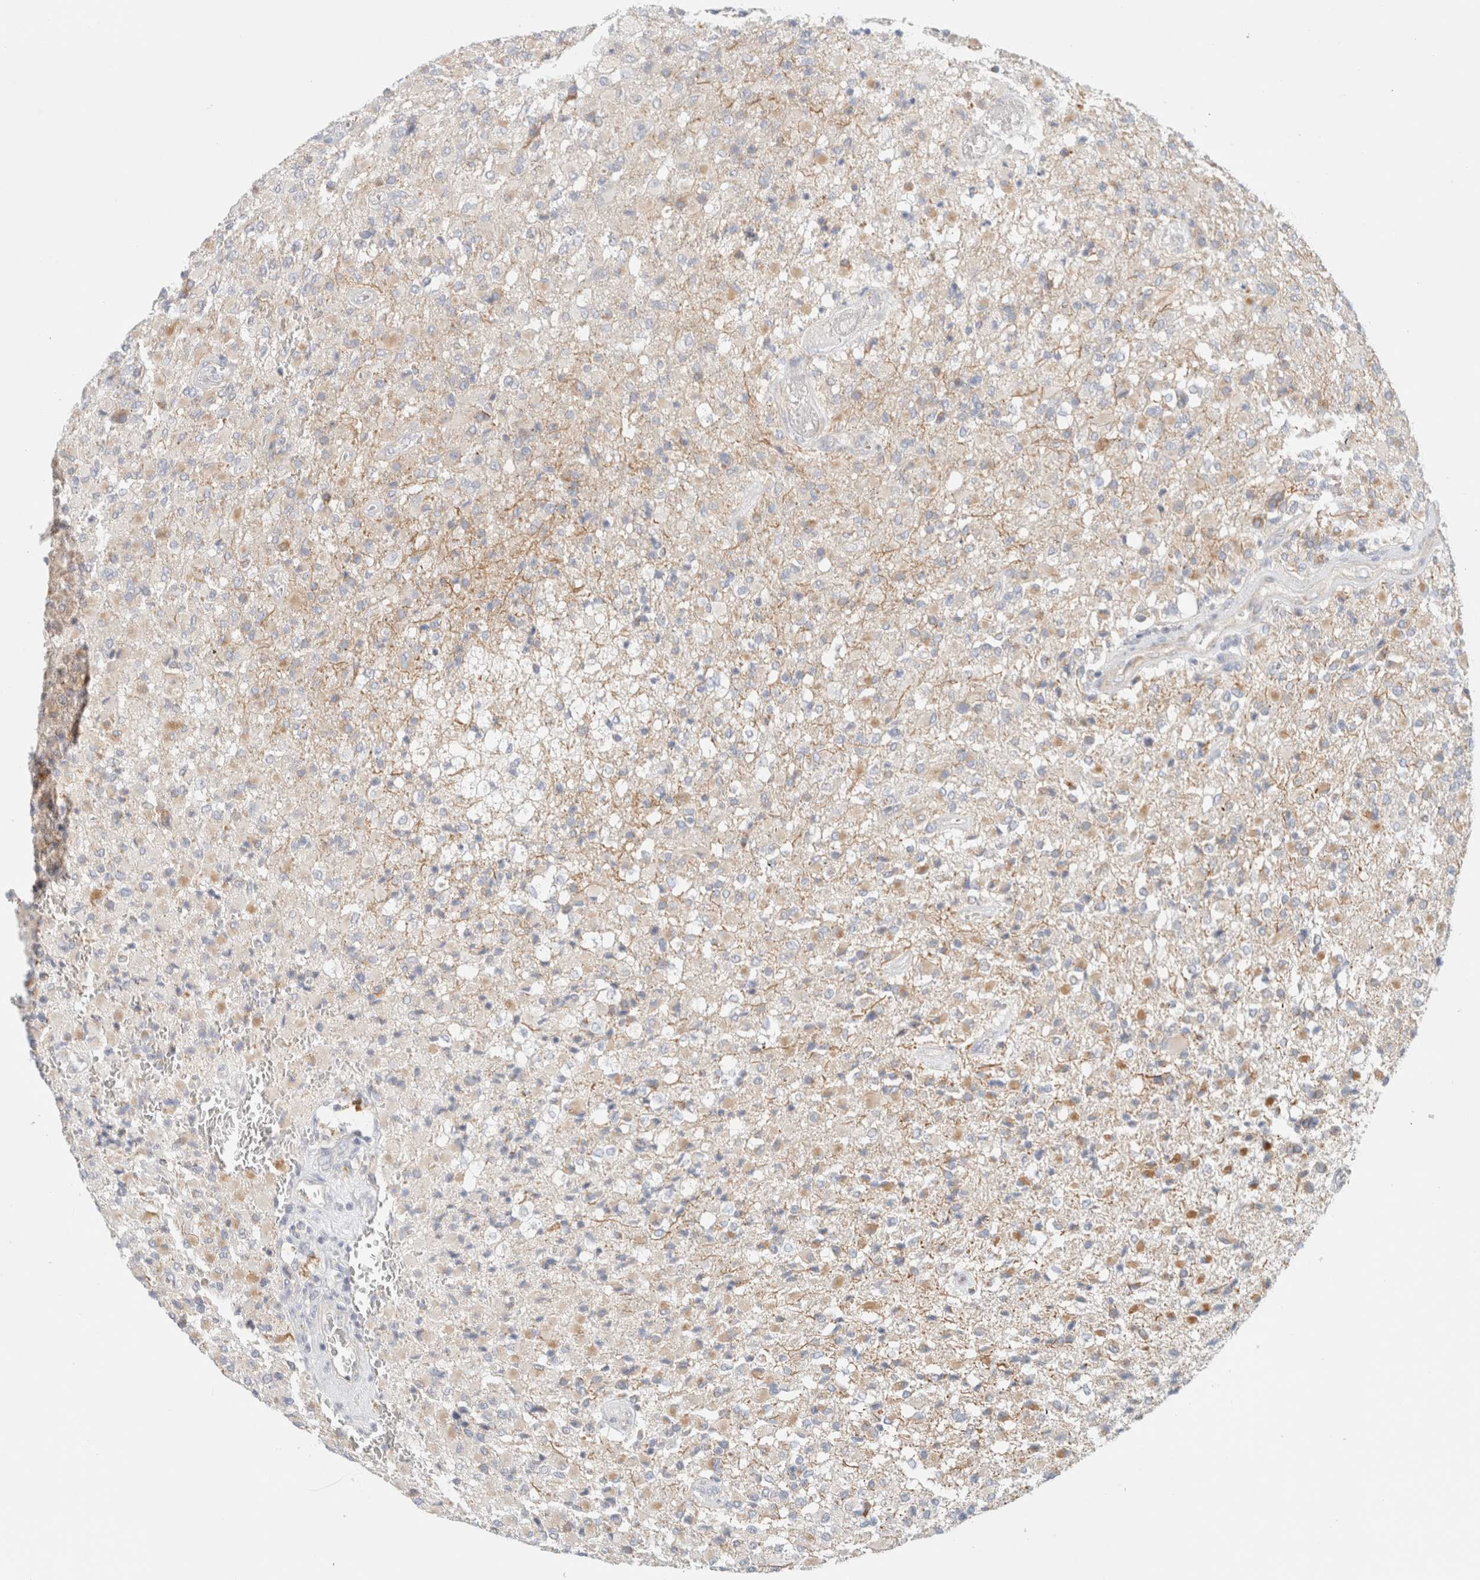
{"staining": {"intensity": "weak", "quantity": "<25%", "location": "cytoplasmic/membranous"}, "tissue": "glioma", "cell_type": "Tumor cells", "image_type": "cancer", "snomed": [{"axis": "morphology", "description": "Glioma, malignant, High grade"}, {"axis": "topography", "description": "Brain"}], "caption": "Immunohistochemistry (IHC) photomicrograph of human glioma stained for a protein (brown), which demonstrates no positivity in tumor cells. (Immunohistochemistry, brightfield microscopy, high magnification).", "gene": "MRM3", "patient": {"sex": "male", "age": 71}}